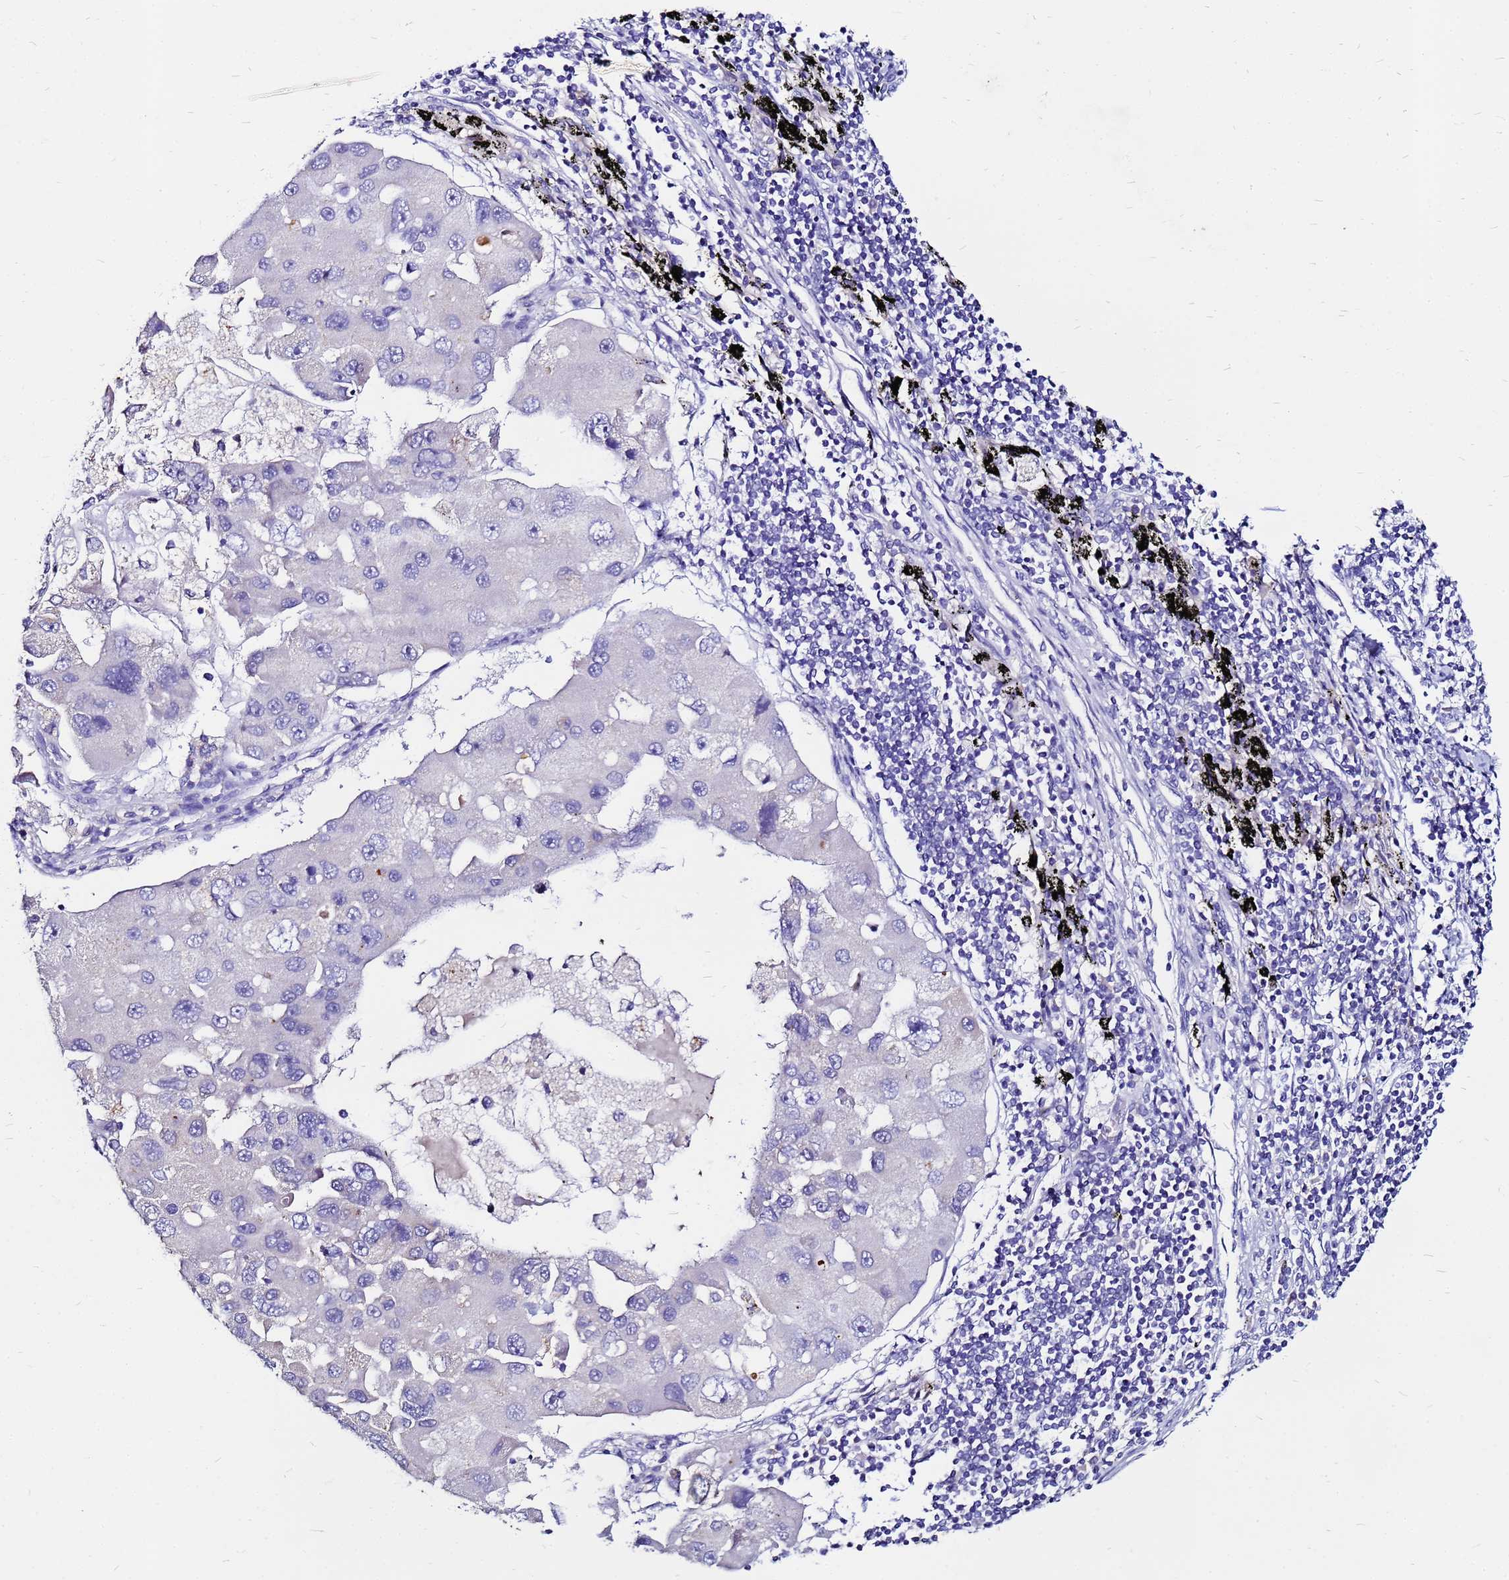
{"staining": {"intensity": "negative", "quantity": "none", "location": "none"}, "tissue": "lung cancer", "cell_type": "Tumor cells", "image_type": "cancer", "snomed": [{"axis": "morphology", "description": "Adenocarcinoma, NOS"}, {"axis": "topography", "description": "Lung"}], "caption": "Lung adenocarcinoma was stained to show a protein in brown. There is no significant staining in tumor cells. (DAB immunohistochemistry (IHC) with hematoxylin counter stain).", "gene": "FAM183A", "patient": {"sex": "female", "age": 54}}